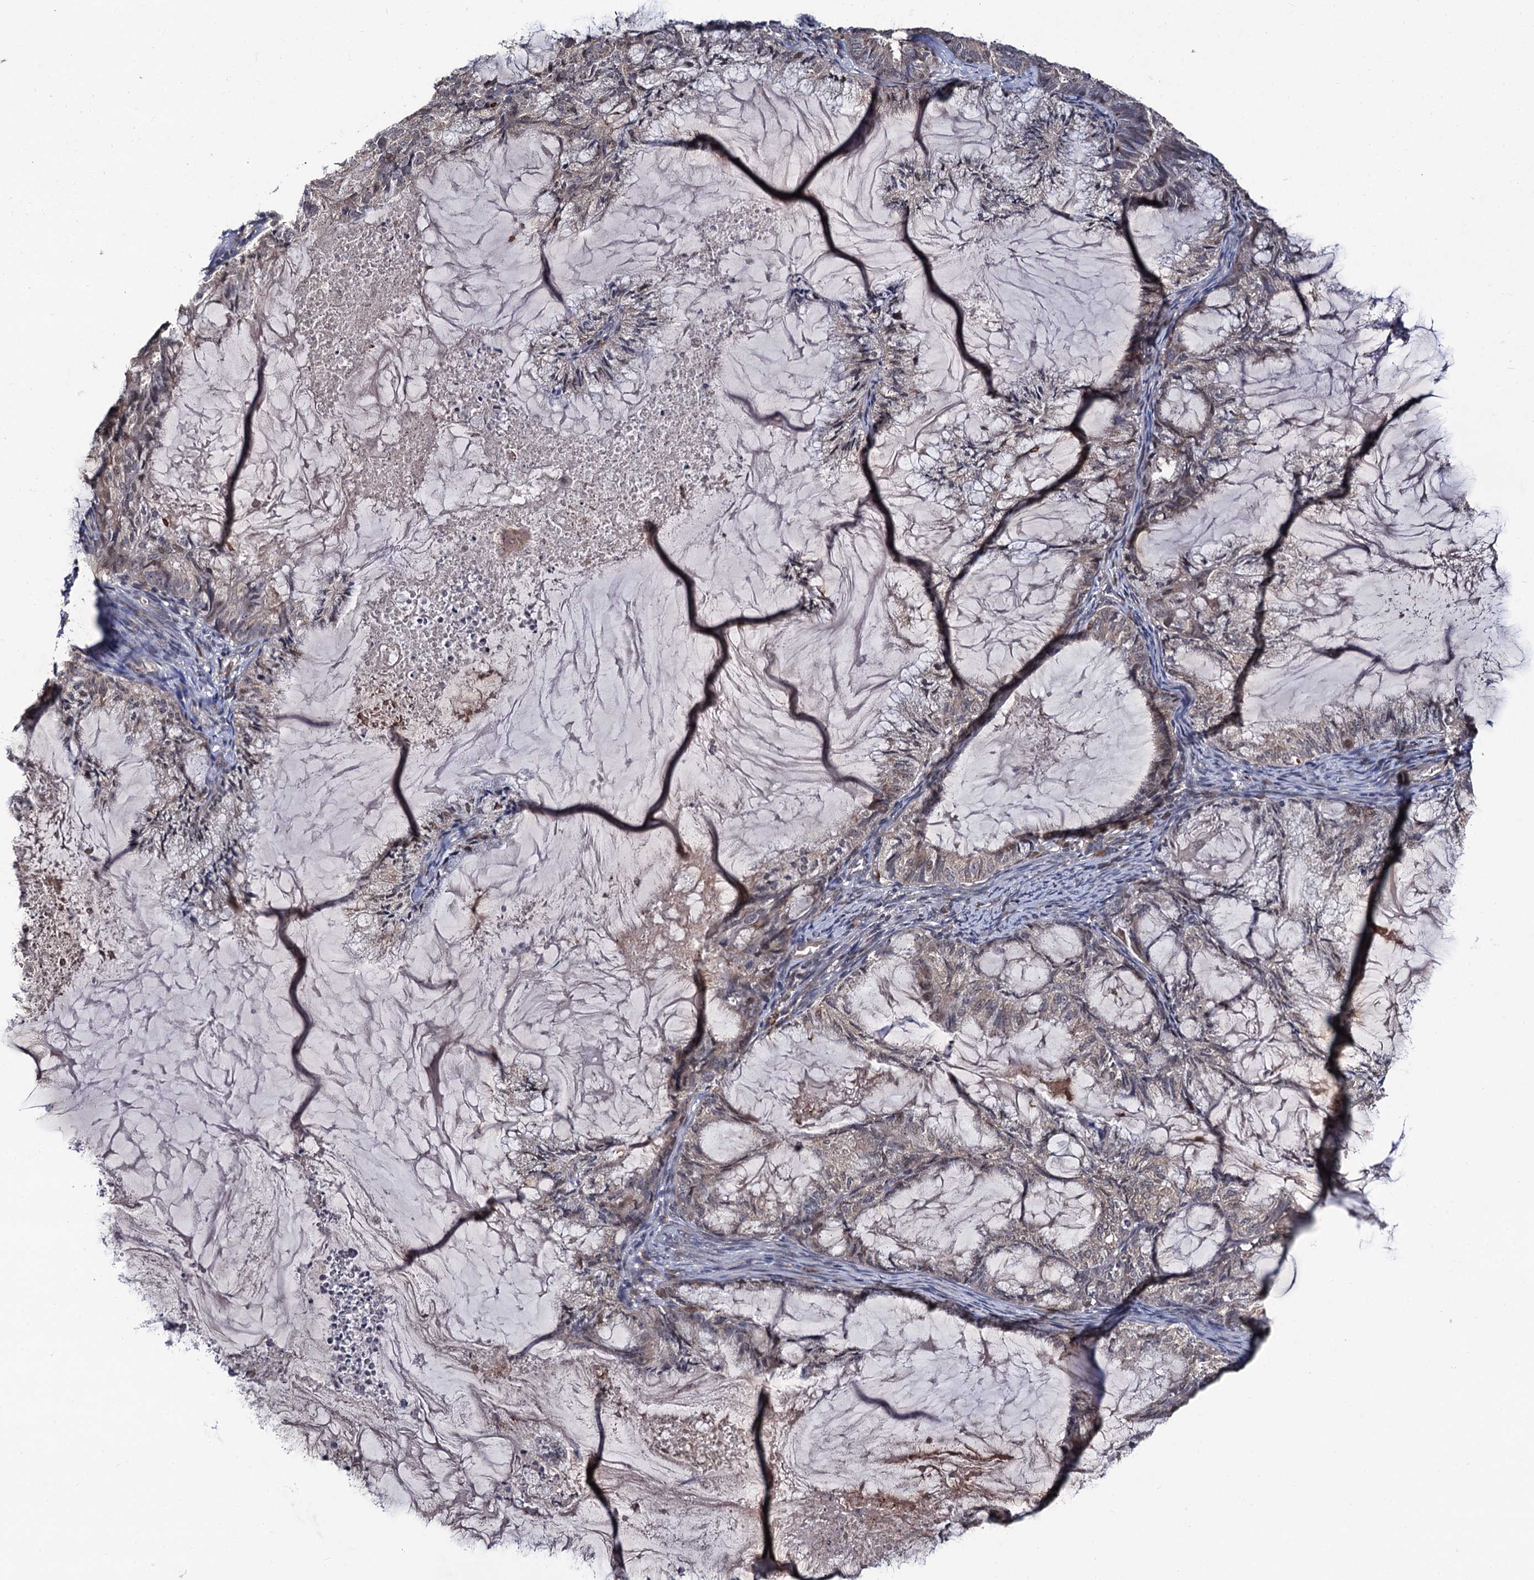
{"staining": {"intensity": "weak", "quantity": "<25%", "location": "nuclear"}, "tissue": "endometrial cancer", "cell_type": "Tumor cells", "image_type": "cancer", "snomed": [{"axis": "morphology", "description": "Adenocarcinoma, NOS"}, {"axis": "topography", "description": "Endometrium"}], "caption": "A photomicrograph of human endometrial cancer is negative for staining in tumor cells.", "gene": "LRRC63", "patient": {"sex": "female", "age": 86}}